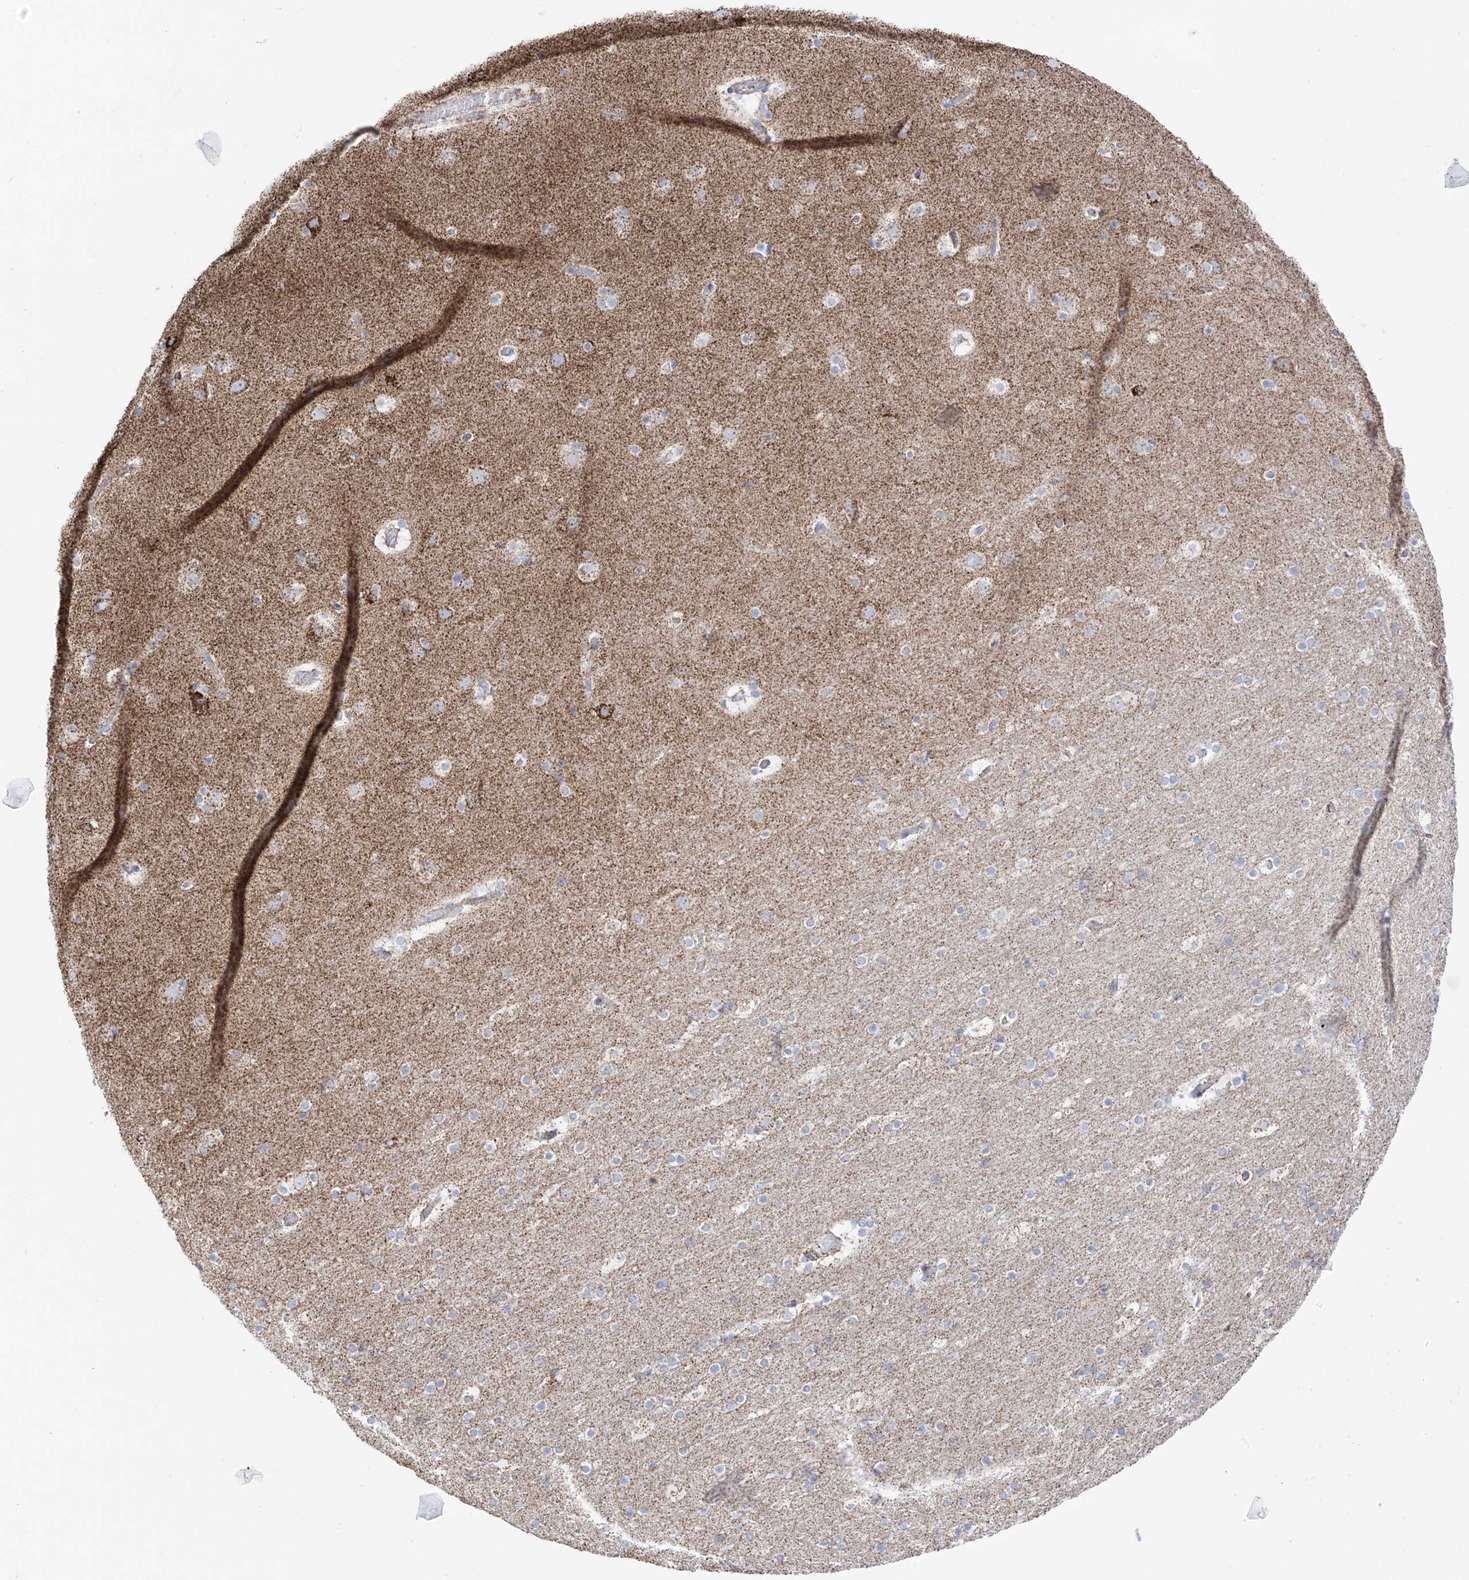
{"staining": {"intensity": "negative", "quantity": "none", "location": "none"}, "tissue": "cerebral cortex", "cell_type": "Endothelial cells", "image_type": "normal", "snomed": [{"axis": "morphology", "description": "Normal tissue, NOS"}, {"axis": "topography", "description": "Cerebral cortex"}], "caption": "Image shows no significant protein expression in endothelial cells of benign cerebral cortex. (Immunohistochemistry, brightfield microscopy, high magnification).", "gene": "XKR3", "patient": {"sex": "male", "age": 57}}